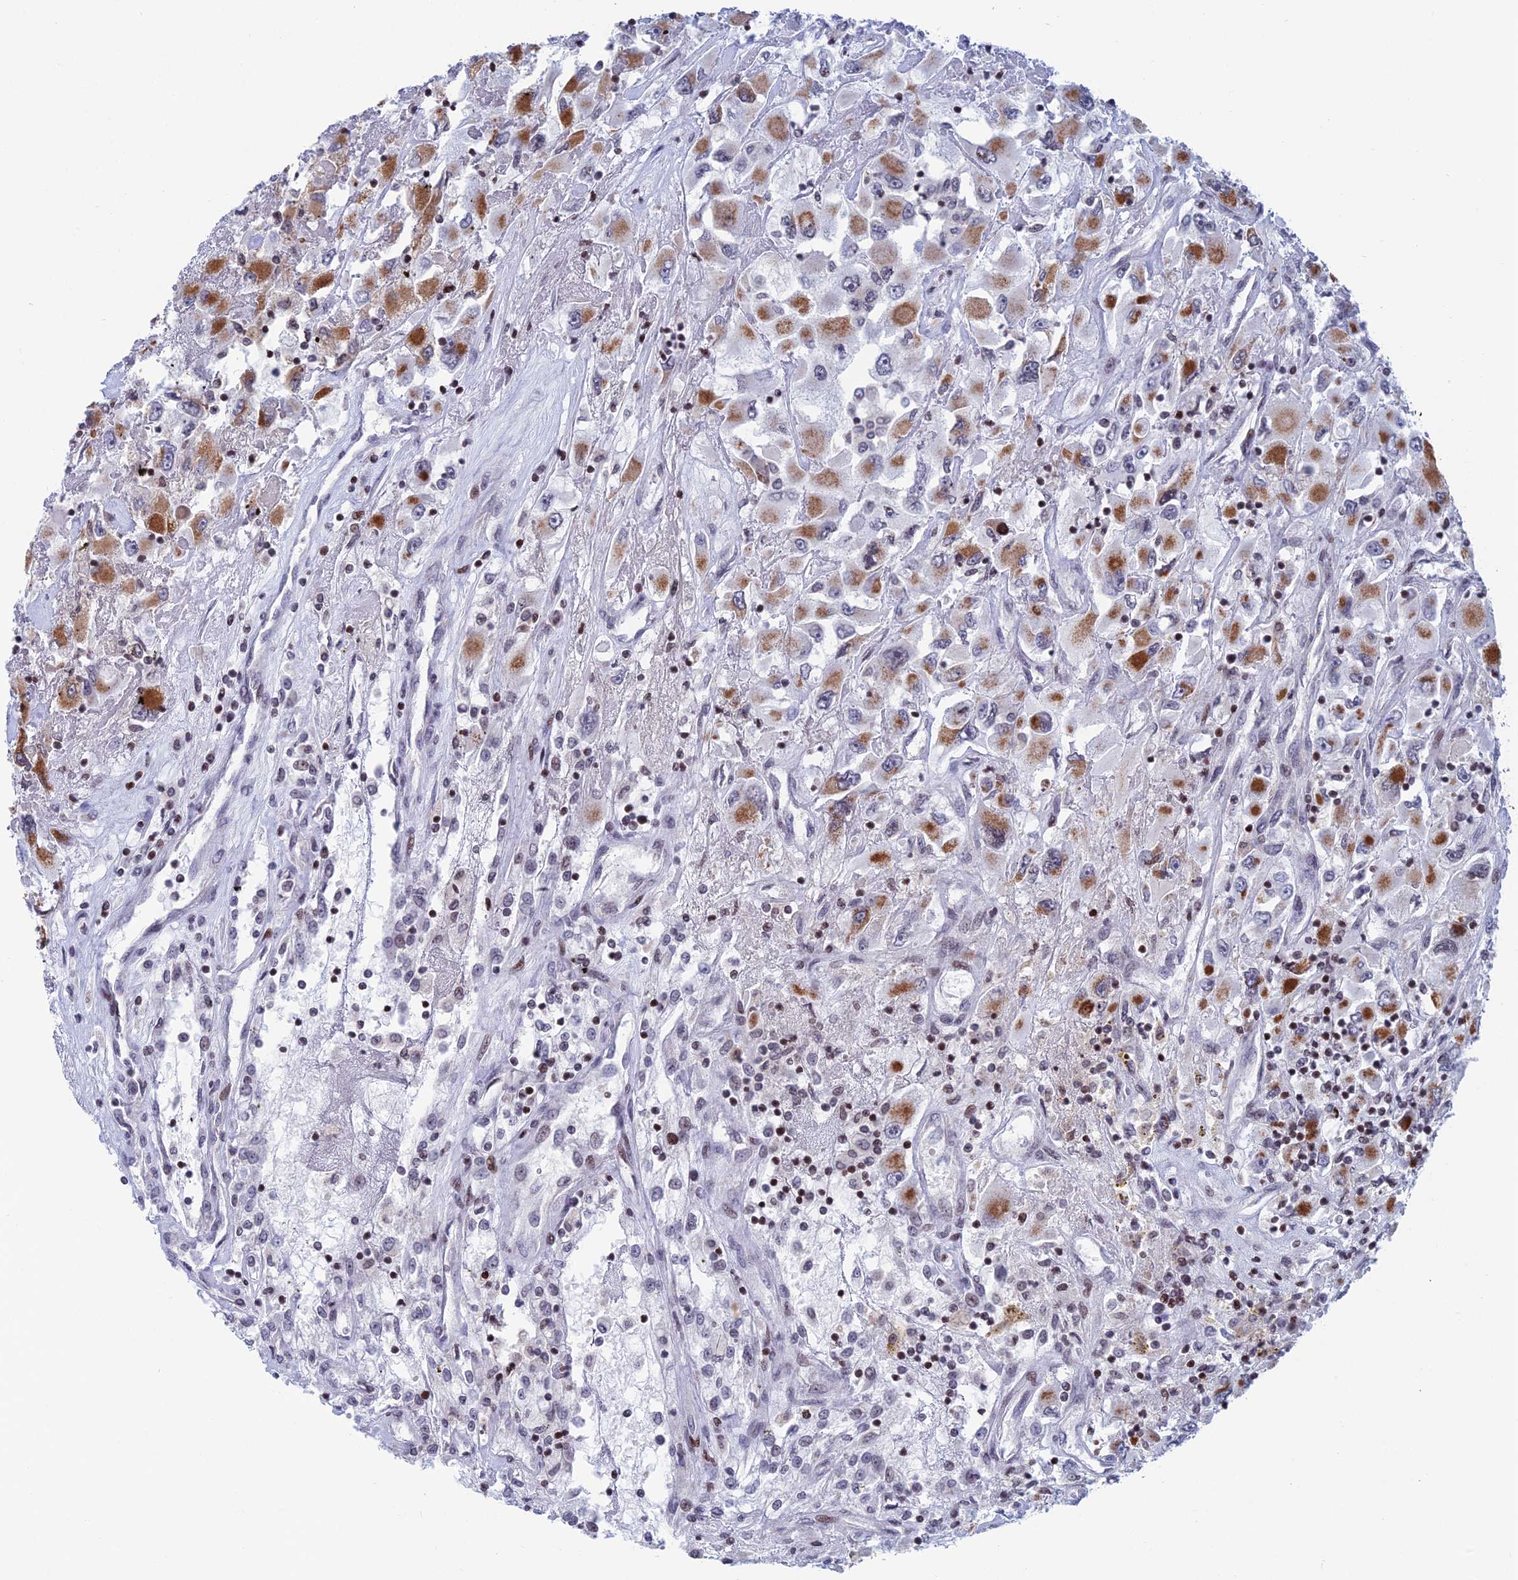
{"staining": {"intensity": "moderate", "quantity": "25%-75%", "location": "cytoplasmic/membranous"}, "tissue": "renal cancer", "cell_type": "Tumor cells", "image_type": "cancer", "snomed": [{"axis": "morphology", "description": "Adenocarcinoma, NOS"}, {"axis": "topography", "description": "Kidney"}], "caption": "Renal adenocarcinoma tissue displays moderate cytoplasmic/membranous expression in approximately 25%-75% of tumor cells", "gene": "AFF3", "patient": {"sex": "female", "age": 52}}